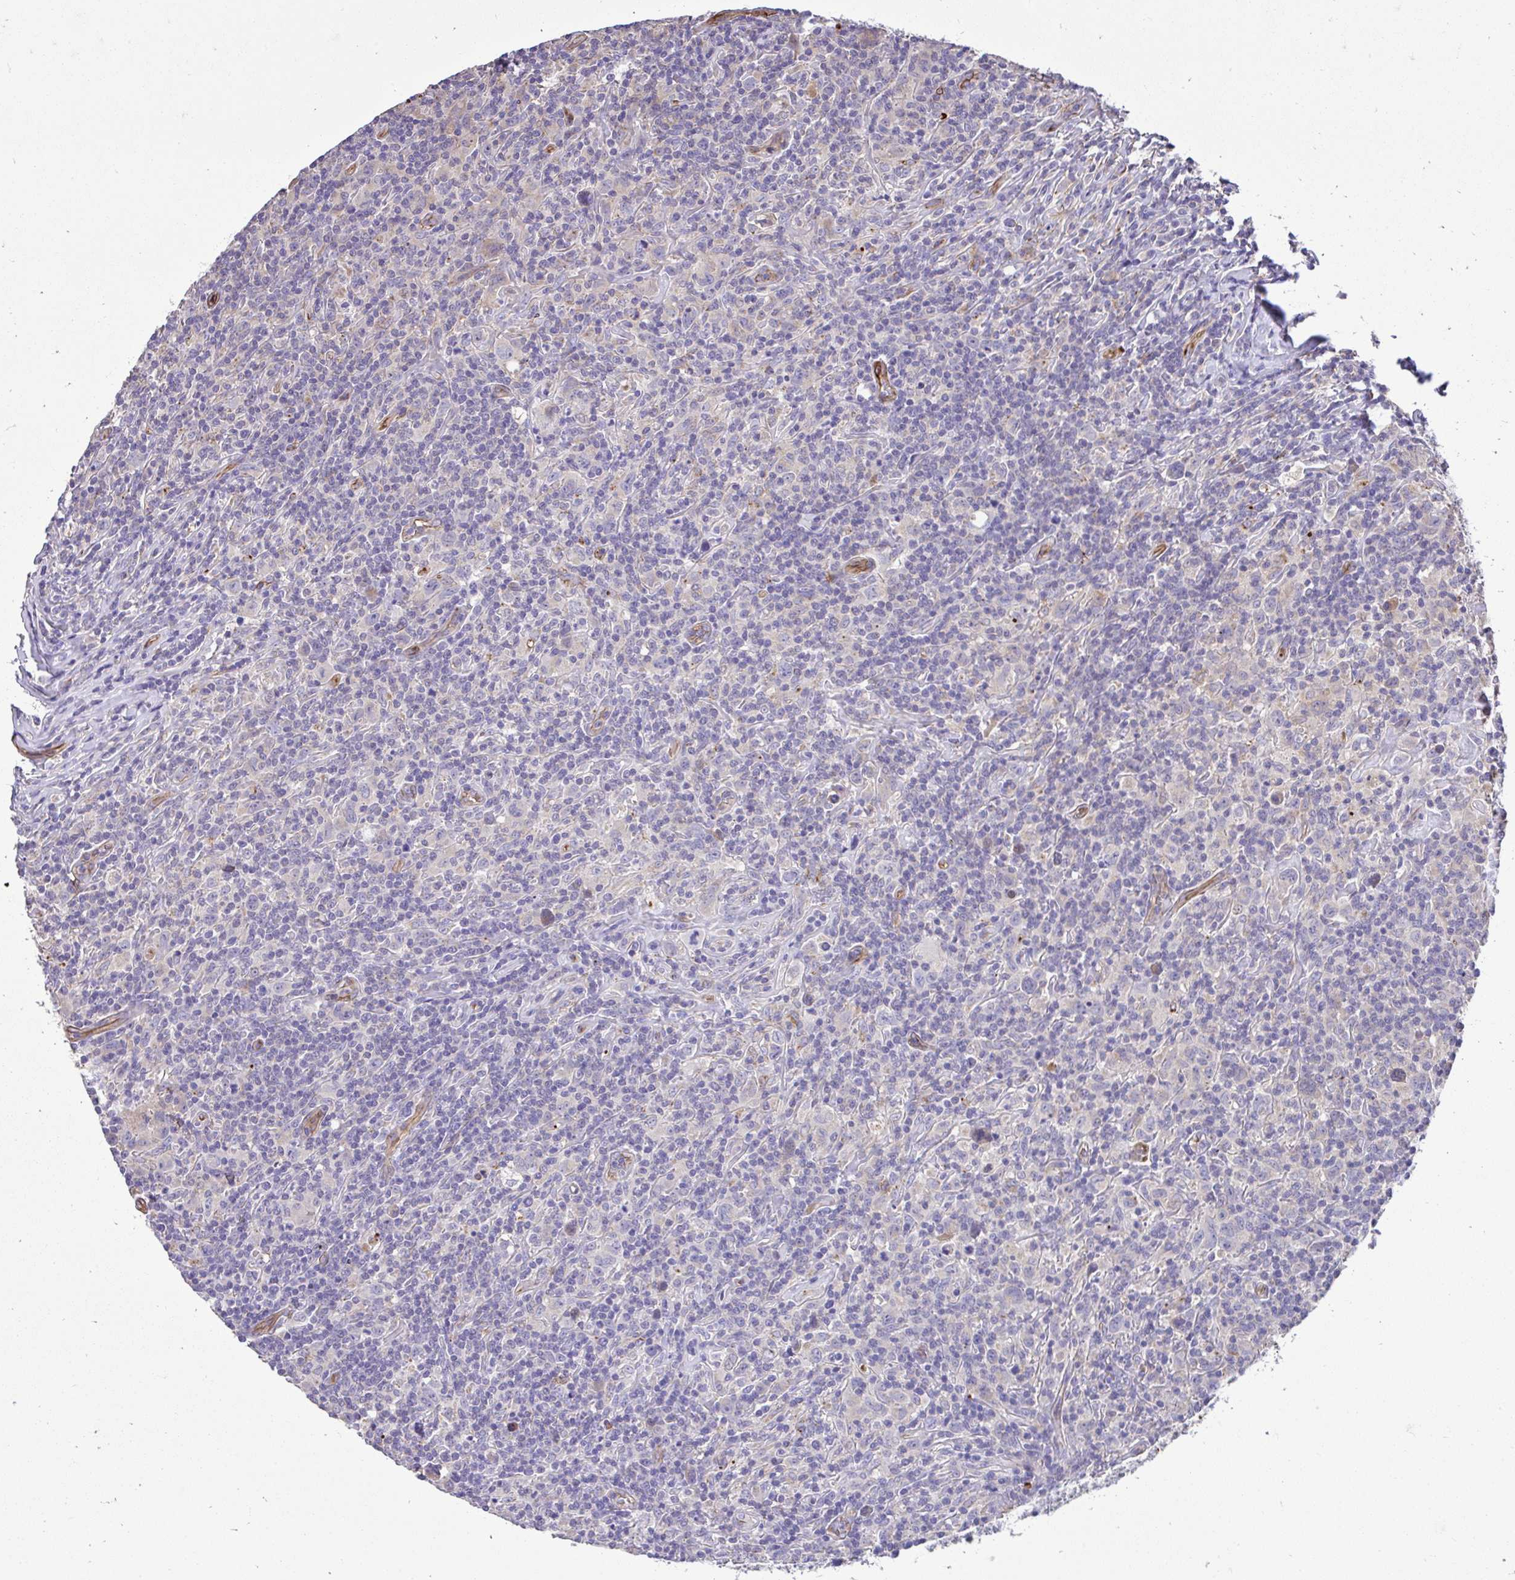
{"staining": {"intensity": "negative", "quantity": "none", "location": "none"}, "tissue": "lymphoma", "cell_type": "Tumor cells", "image_type": "cancer", "snomed": [{"axis": "morphology", "description": "Hodgkin's disease, NOS"}, {"axis": "topography", "description": "Lymph node"}], "caption": "This is a micrograph of immunohistochemistry staining of Hodgkin's disease, which shows no expression in tumor cells.", "gene": "PTPRK", "patient": {"sex": "female", "age": 18}}